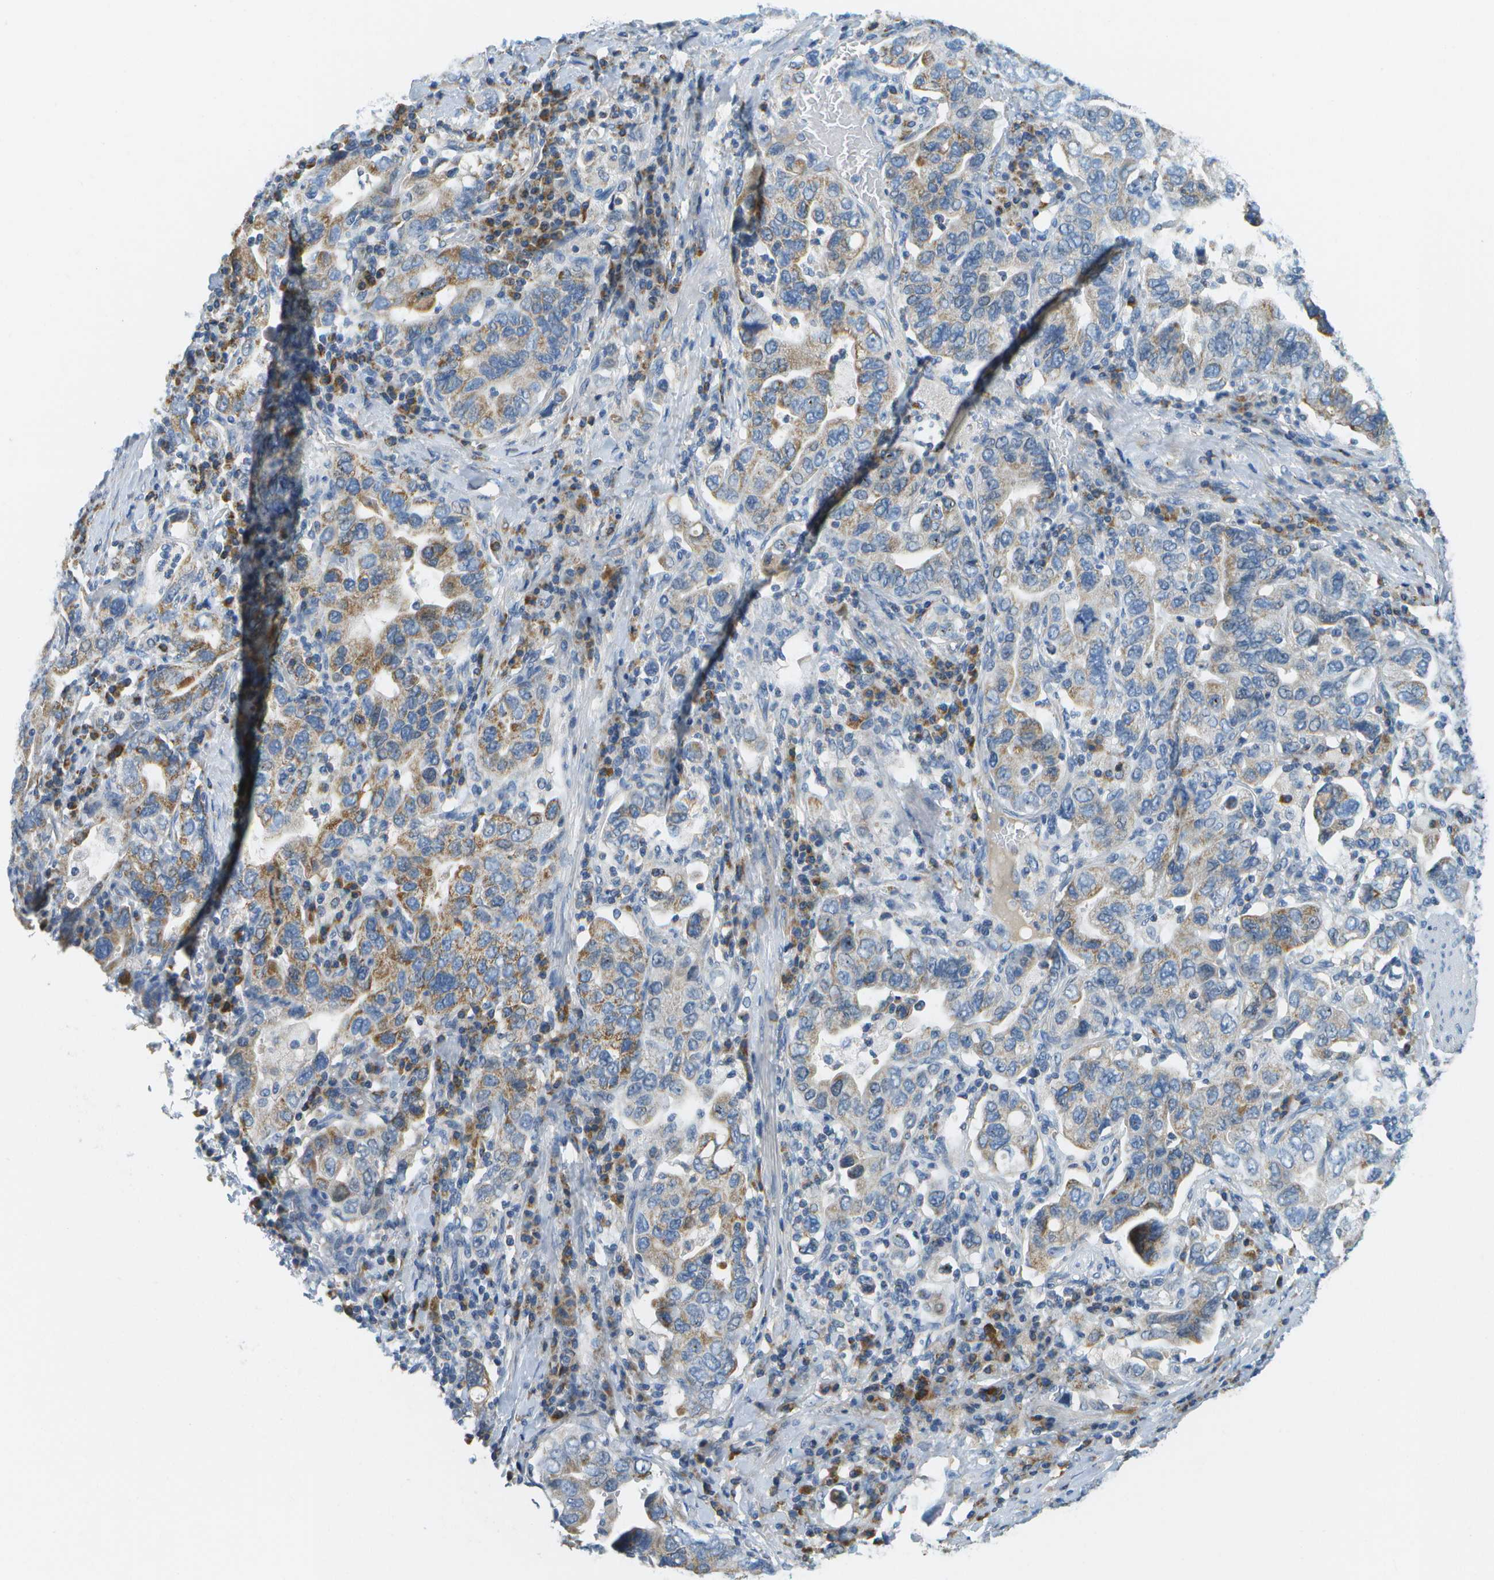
{"staining": {"intensity": "moderate", "quantity": "25%-75%", "location": "cytoplasmic/membranous"}, "tissue": "stomach cancer", "cell_type": "Tumor cells", "image_type": "cancer", "snomed": [{"axis": "morphology", "description": "Adenocarcinoma, NOS"}, {"axis": "topography", "description": "Stomach, upper"}], "caption": "The image shows a brown stain indicating the presence of a protein in the cytoplasmic/membranous of tumor cells in adenocarcinoma (stomach). The protein of interest is shown in brown color, while the nuclei are stained blue.", "gene": "PTGIS", "patient": {"sex": "male", "age": 62}}